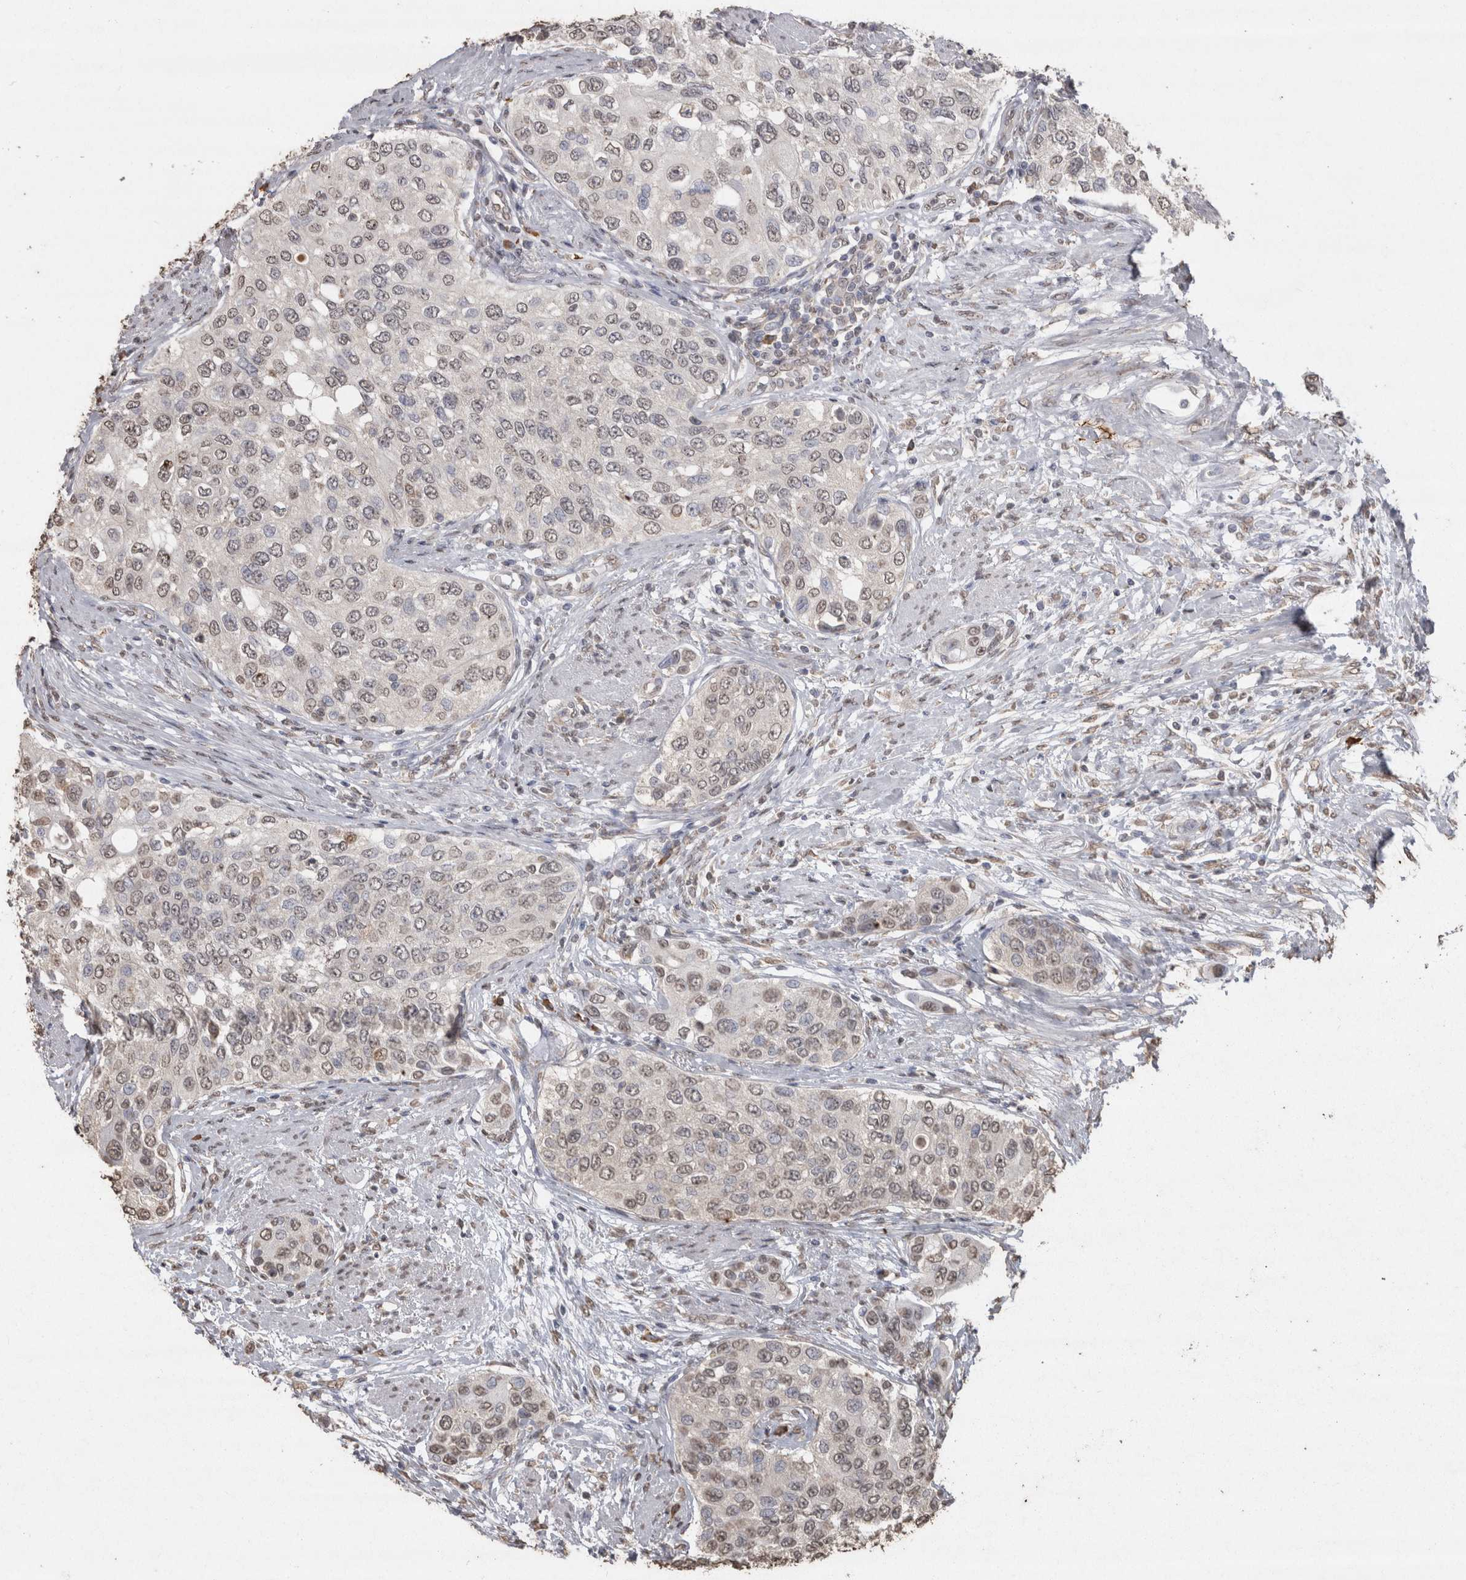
{"staining": {"intensity": "weak", "quantity": "25%-75%", "location": "nuclear"}, "tissue": "urothelial cancer", "cell_type": "Tumor cells", "image_type": "cancer", "snomed": [{"axis": "morphology", "description": "Urothelial carcinoma, High grade"}, {"axis": "topography", "description": "Urinary bladder"}], "caption": "Human urothelial cancer stained for a protein (brown) exhibits weak nuclear positive expression in approximately 25%-75% of tumor cells.", "gene": "CRELD2", "patient": {"sex": "female", "age": 56}}